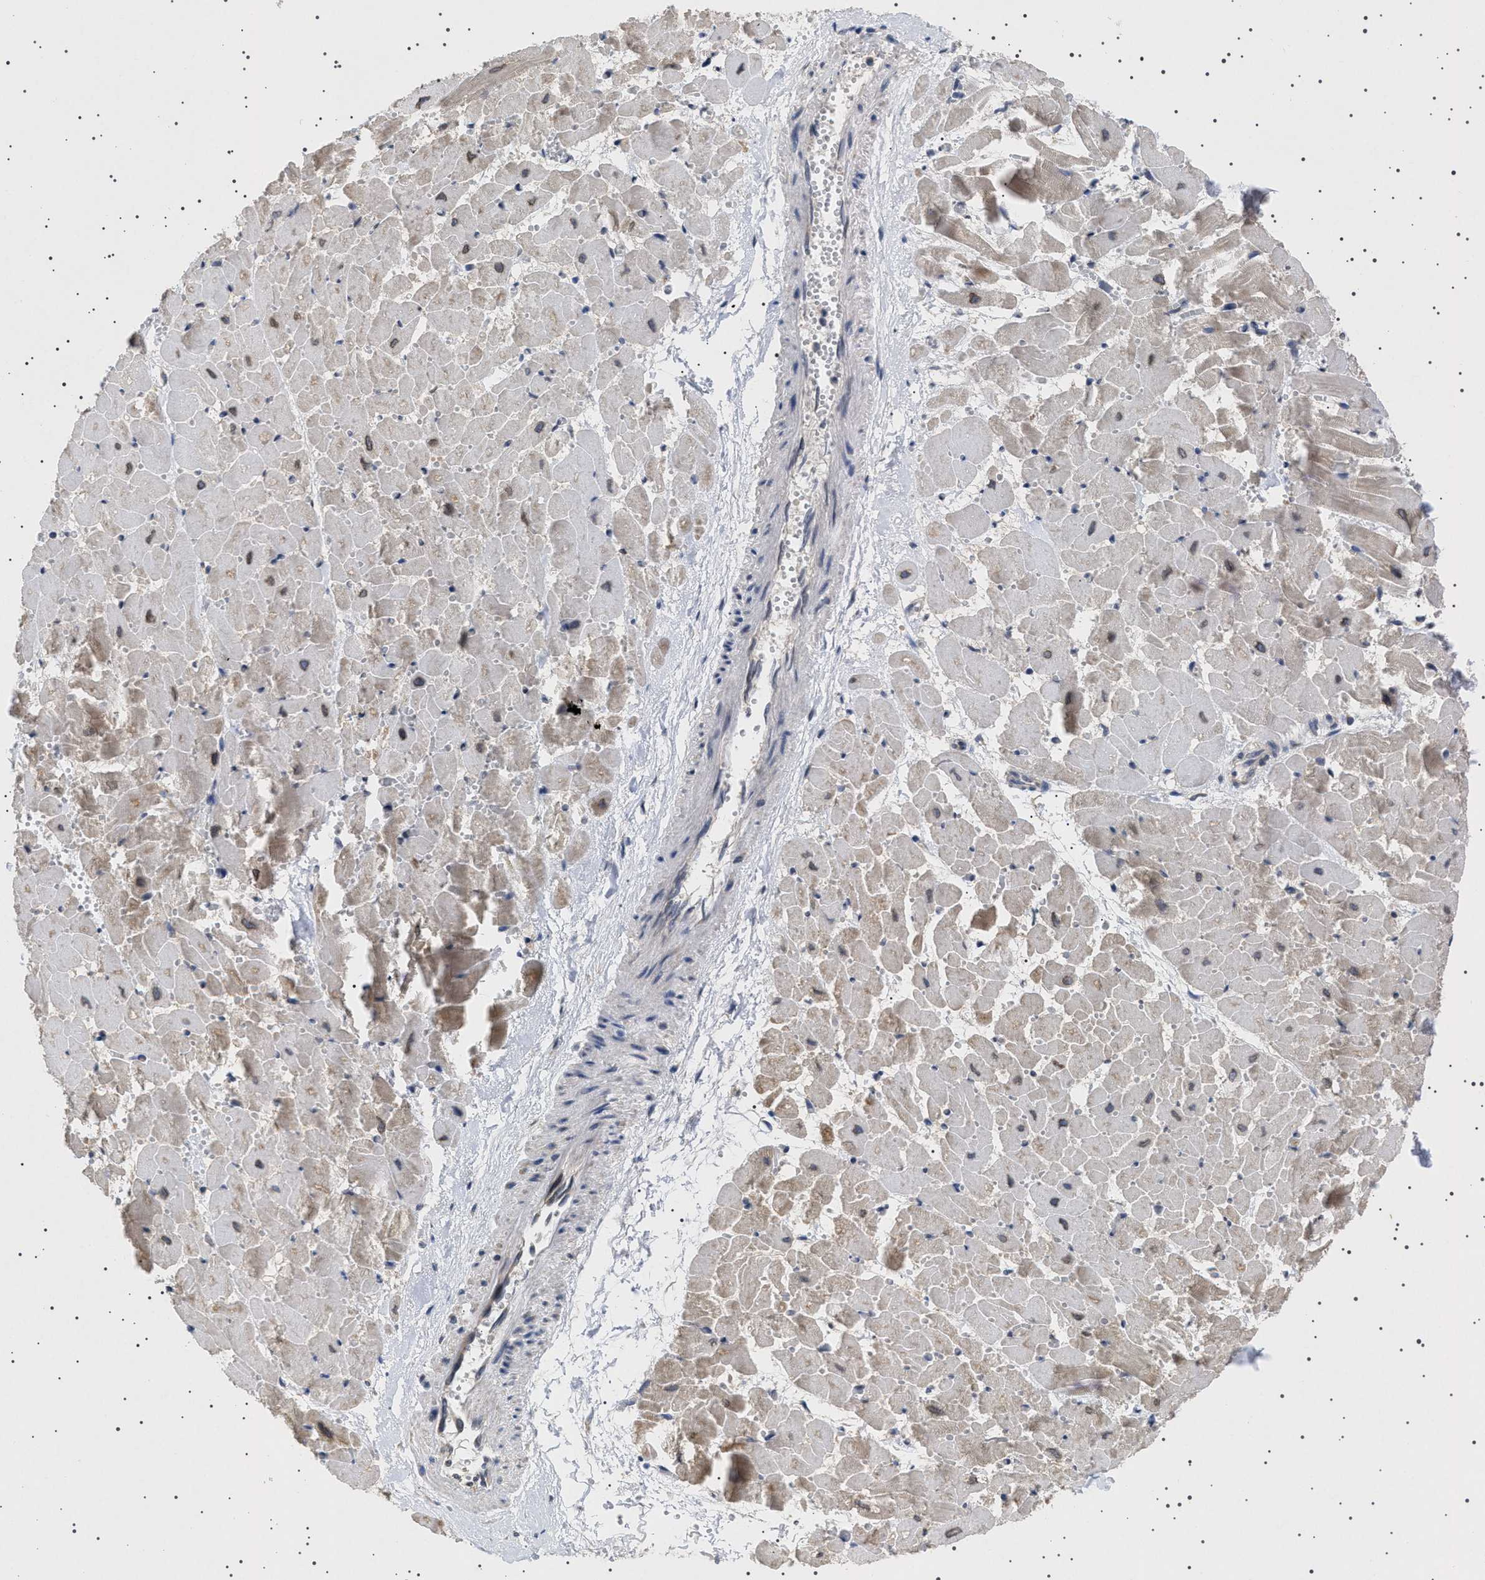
{"staining": {"intensity": "moderate", "quantity": "<25%", "location": "cytoplasmic/membranous"}, "tissue": "heart muscle", "cell_type": "Cardiomyocytes", "image_type": "normal", "snomed": [{"axis": "morphology", "description": "Normal tissue, NOS"}, {"axis": "topography", "description": "Heart"}], "caption": "Heart muscle stained for a protein reveals moderate cytoplasmic/membranous positivity in cardiomyocytes. The staining was performed using DAB, with brown indicating positive protein expression. Nuclei are stained blue with hematoxylin.", "gene": "NUP93", "patient": {"sex": "female", "age": 19}}